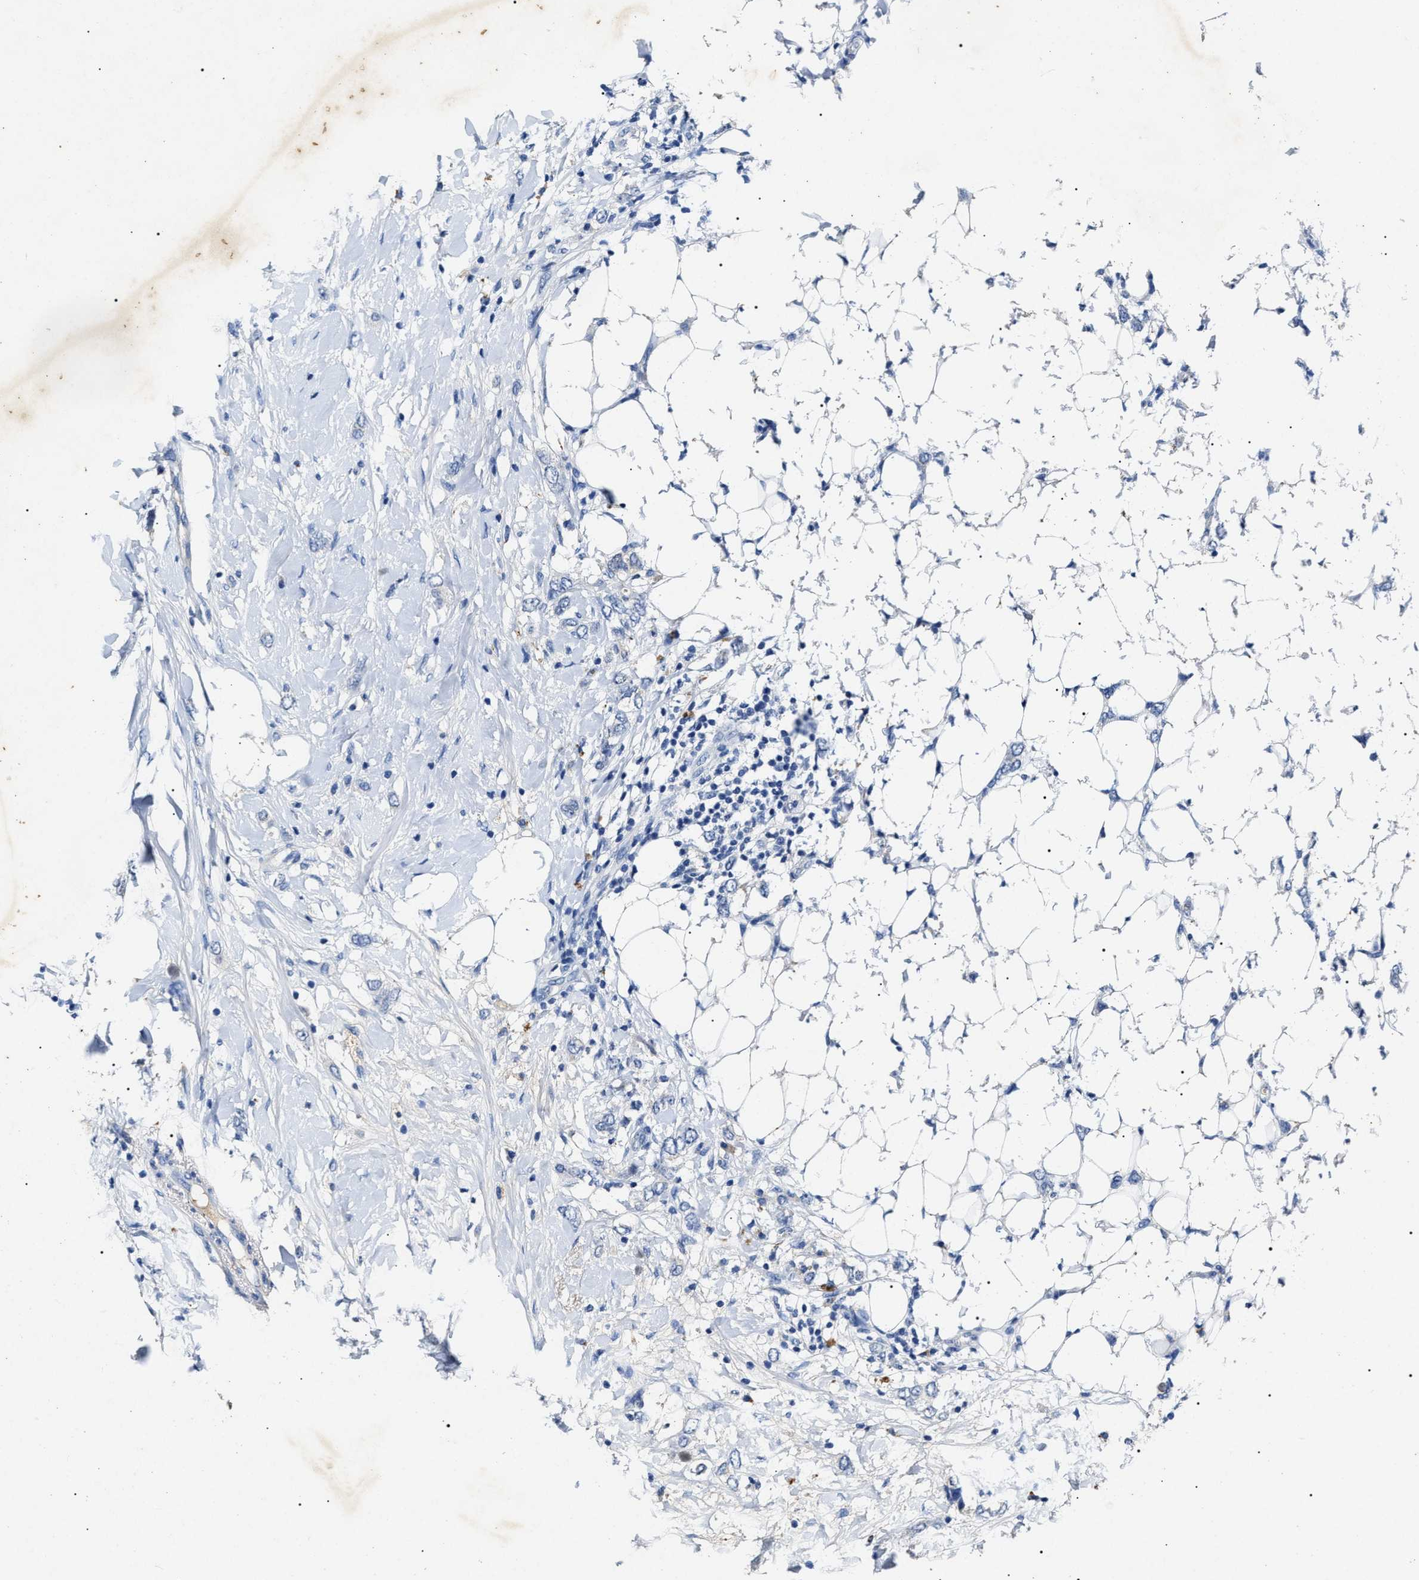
{"staining": {"intensity": "negative", "quantity": "none", "location": "none"}, "tissue": "breast cancer", "cell_type": "Tumor cells", "image_type": "cancer", "snomed": [{"axis": "morphology", "description": "Normal tissue, NOS"}, {"axis": "morphology", "description": "Lobular carcinoma"}, {"axis": "topography", "description": "Breast"}], "caption": "Tumor cells show no significant expression in lobular carcinoma (breast).", "gene": "LRRC8E", "patient": {"sex": "female", "age": 47}}